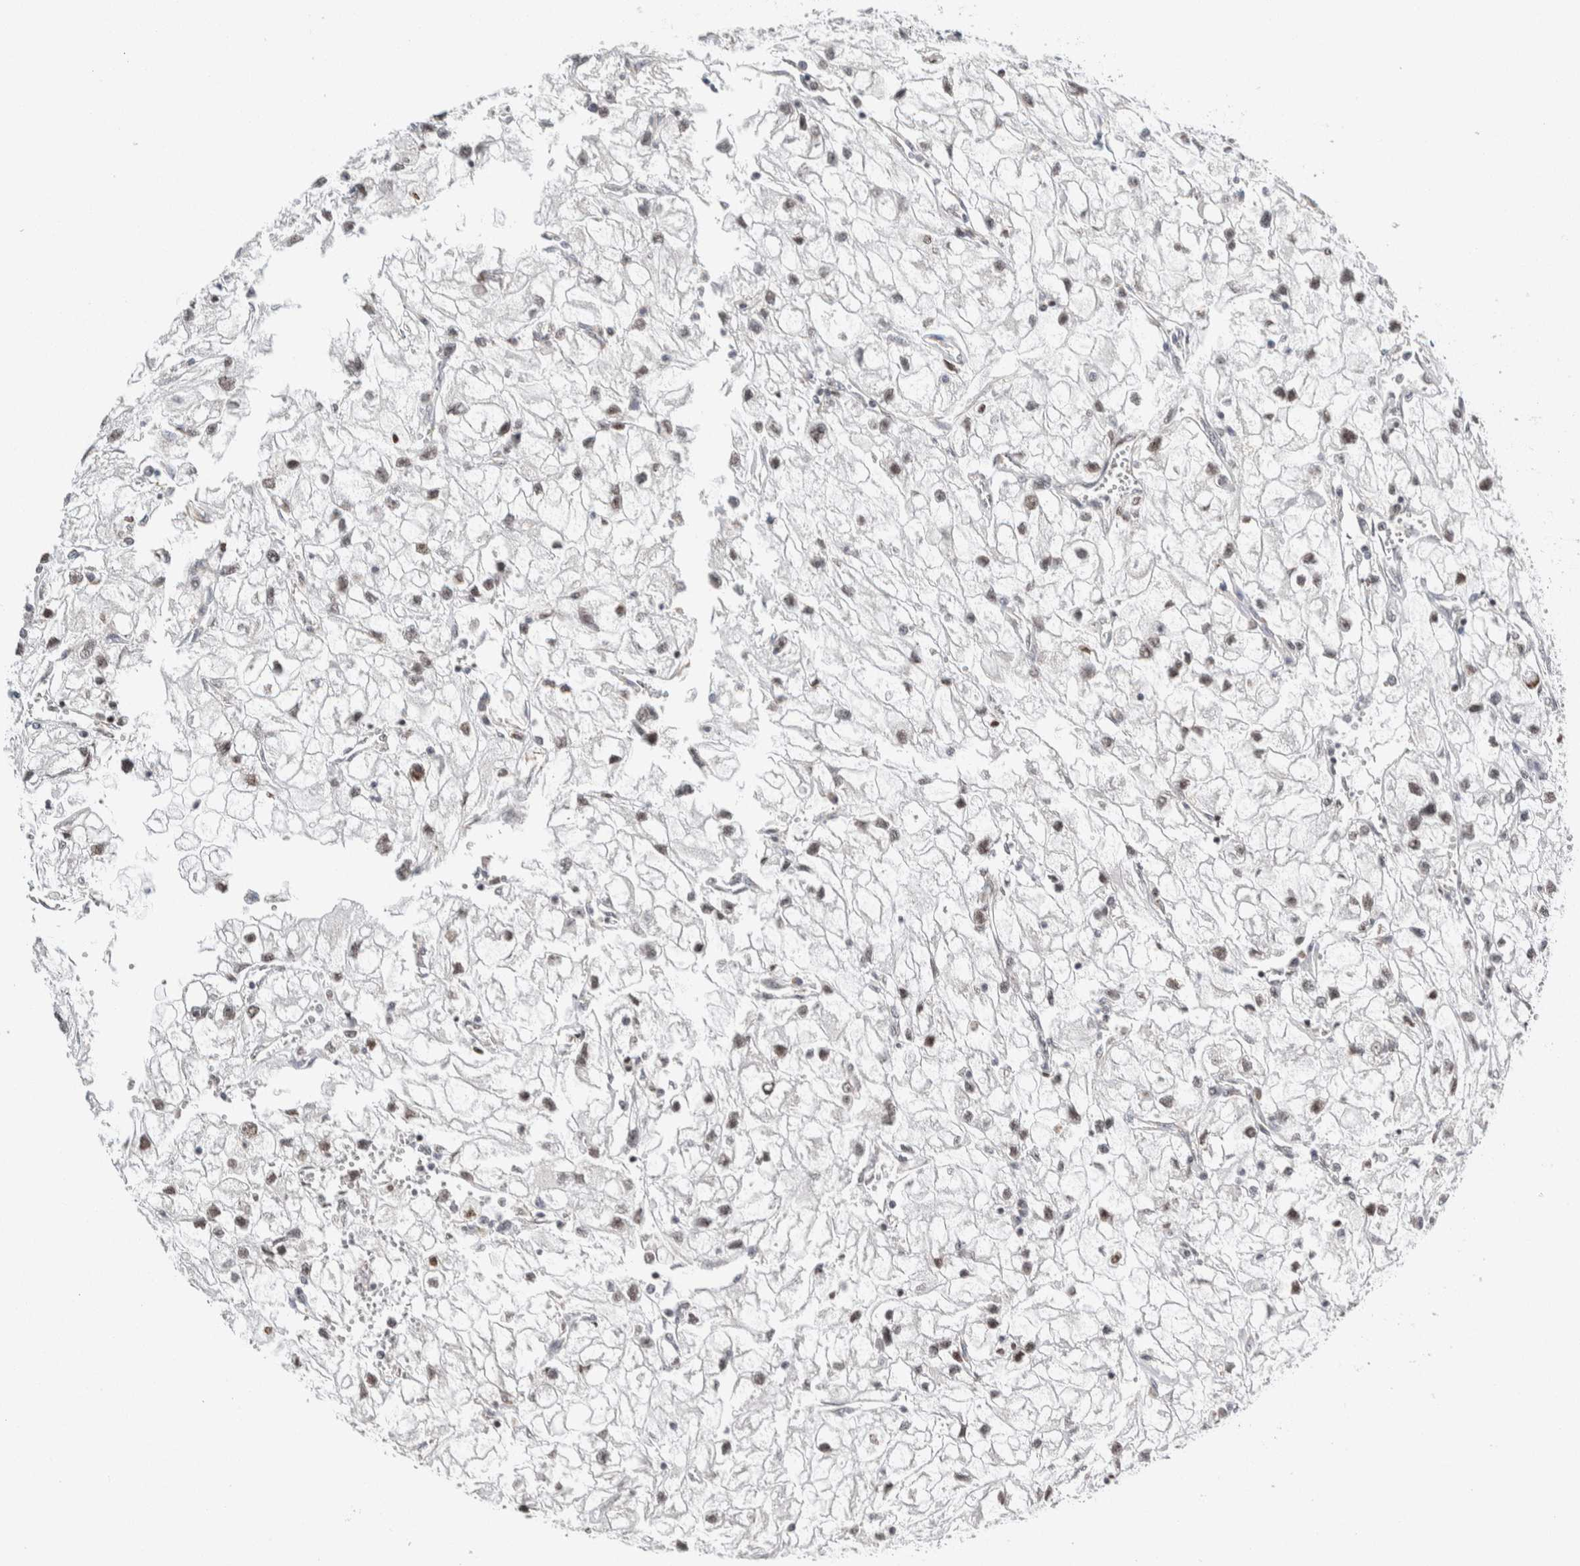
{"staining": {"intensity": "weak", "quantity": ">75%", "location": "nuclear"}, "tissue": "renal cancer", "cell_type": "Tumor cells", "image_type": "cancer", "snomed": [{"axis": "morphology", "description": "Adenocarcinoma, NOS"}, {"axis": "topography", "description": "Kidney"}], "caption": "Weak nuclear positivity is seen in approximately >75% of tumor cells in renal adenocarcinoma.", "gene": "NEUROD1", "patient": {"sex": "female", "age": 70}}